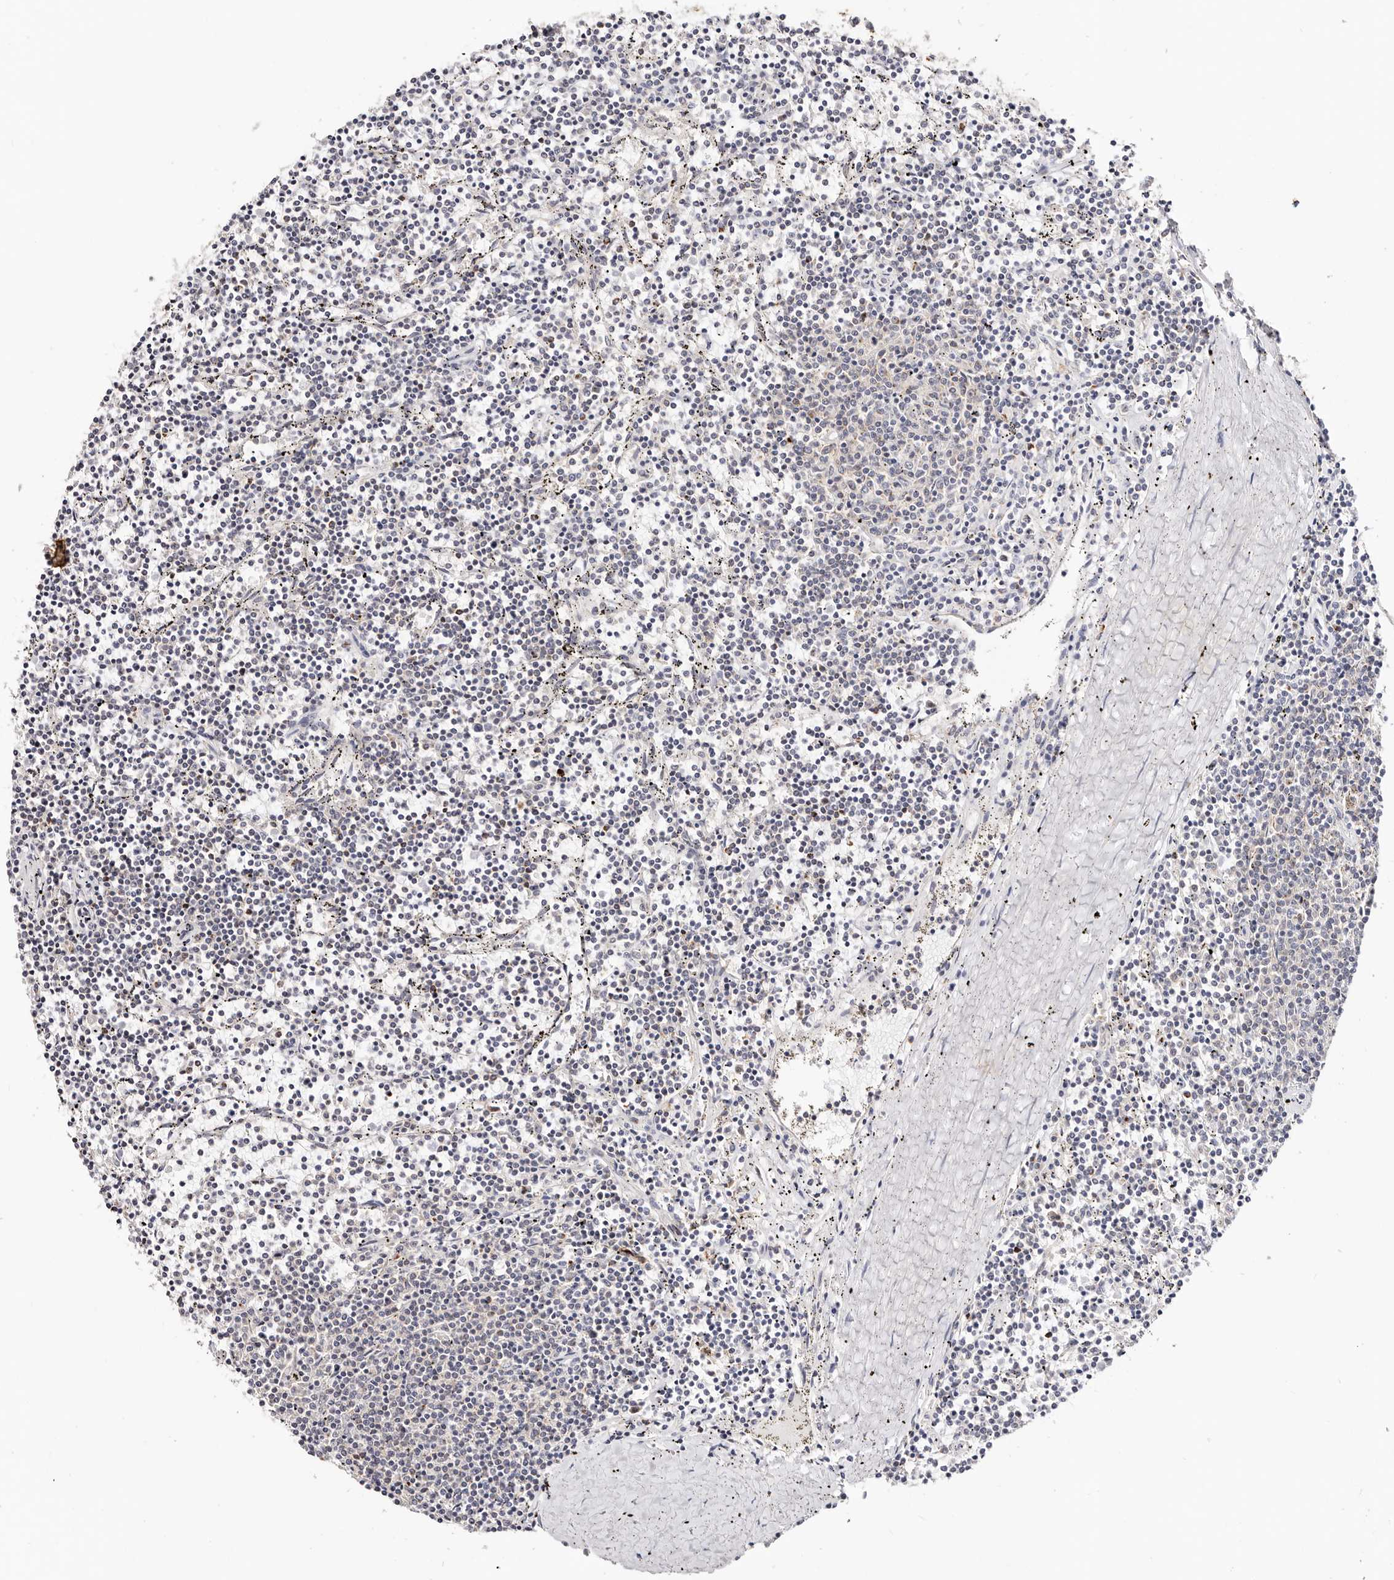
{"staining": {"intensity": "negative", "quantity": "none", "location": "none"}, "tissue": "lymphoma", "cell_type": "Tumor cells", "image_type": "cancer", "snomed": [{"axis": "morphology", "description": "Malignant lymphoma, non-Hodgkin's type, Low grade"}, {"axis": "topography", "description": "Spleen"}], "caption": "This is an immunohistochemistry (IHC) histopathology image of lymphoma. There is no staining in tumor cells.", "gene": "VIPAS39", "patient": {"sex": "female", "age": 50}}